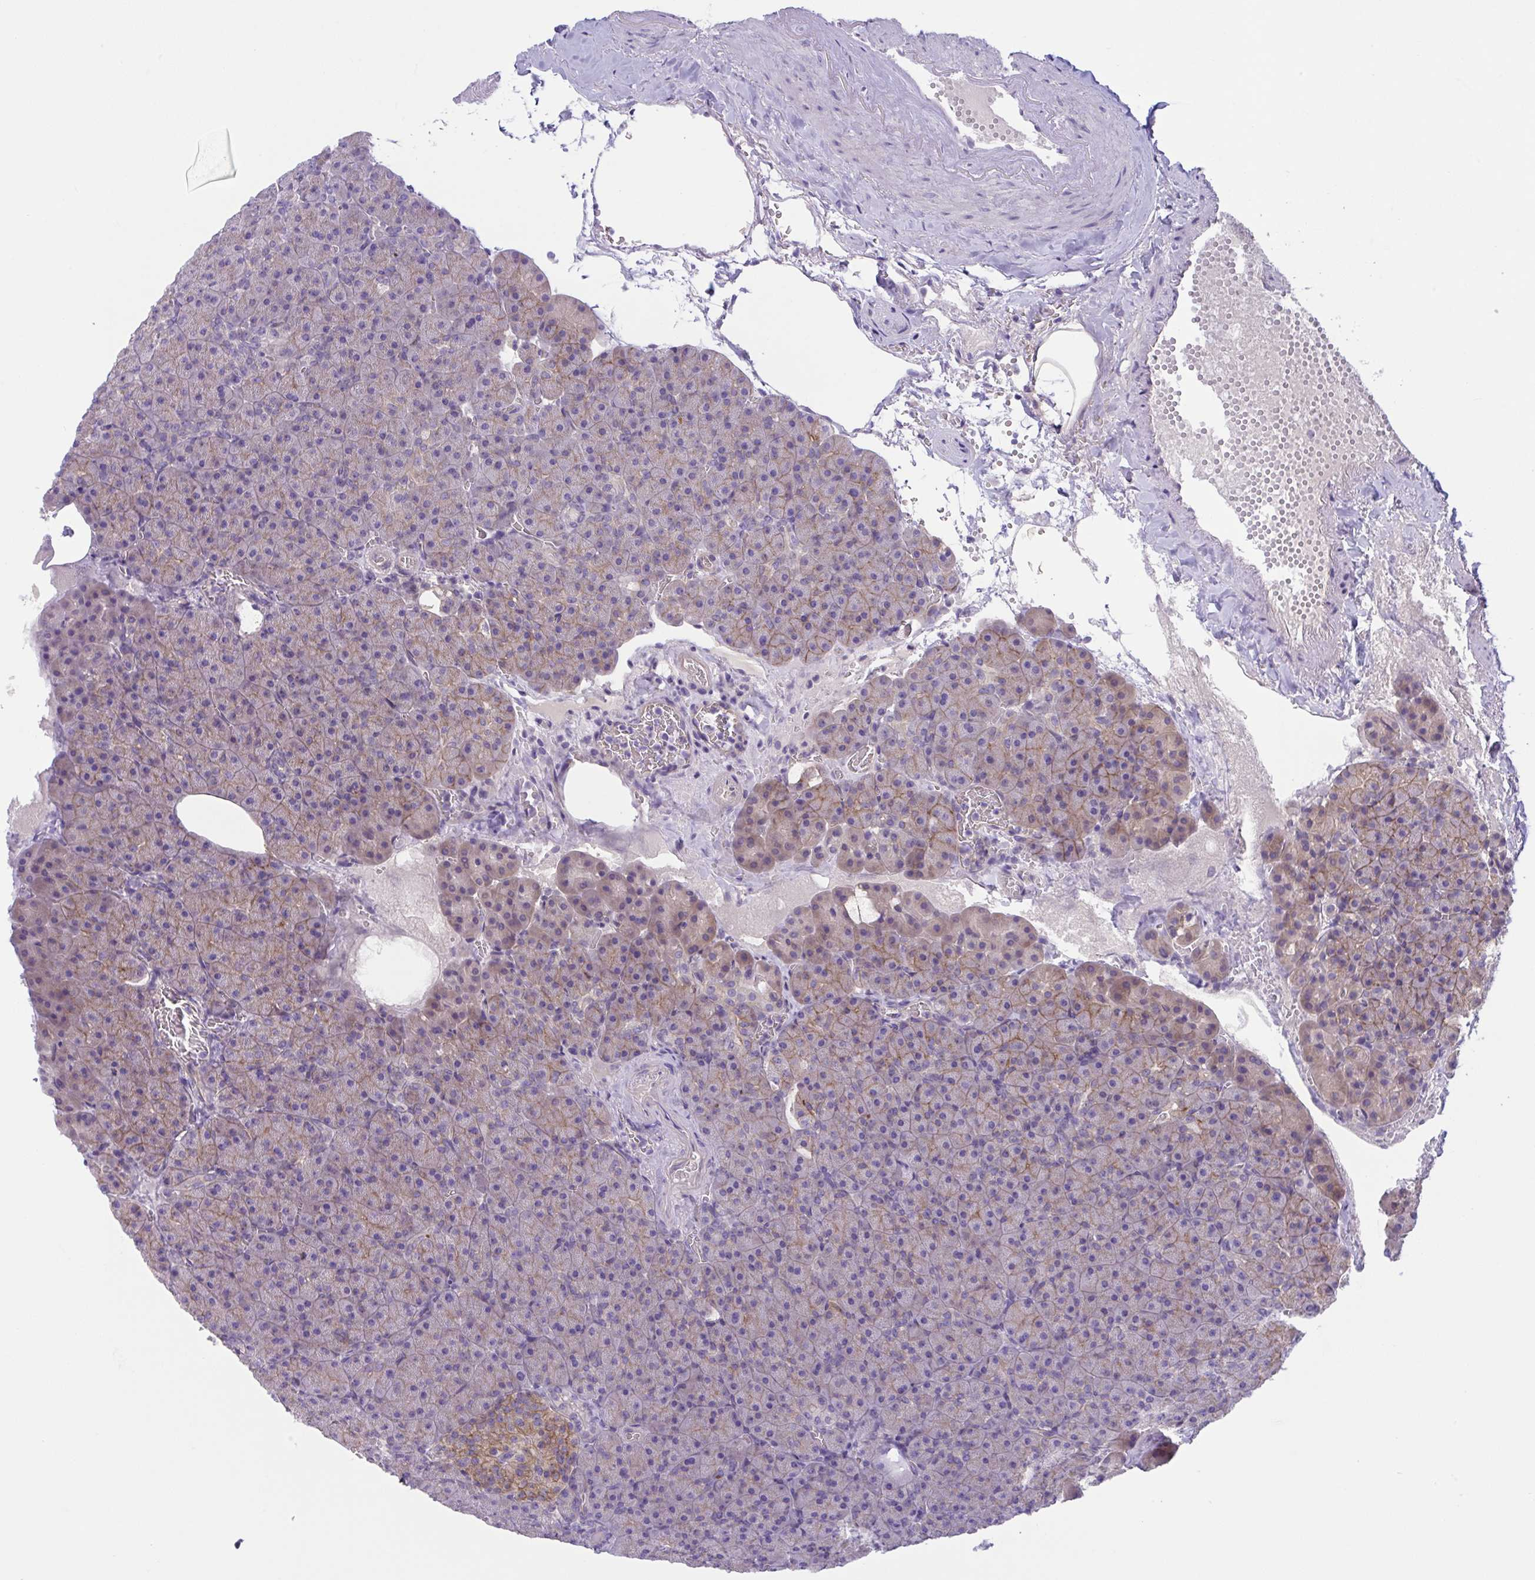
{"staining": {"intensity": "weak", "quantity": "25%-75%", "location": "cytoplasmic/membranous"}, "tissue": "pancreas", "cell_type": "Exocrine glandular cells", "image_type": "normal", "snomed": [{"axis": "morphology", "description": "Normal tissue, NOS"}, {"axis": "topography", "description": "Pancreas"}], "caption": "This micrograph reveals immunohistochemistry (IHC) staining of normal human pancreas, with low weak cytoplasmic/membranous staining in approximately 25%-75% of exocrine glandular cells.", "gene": "TTC7B", "patient": {"sex": "female", "age": 74}}